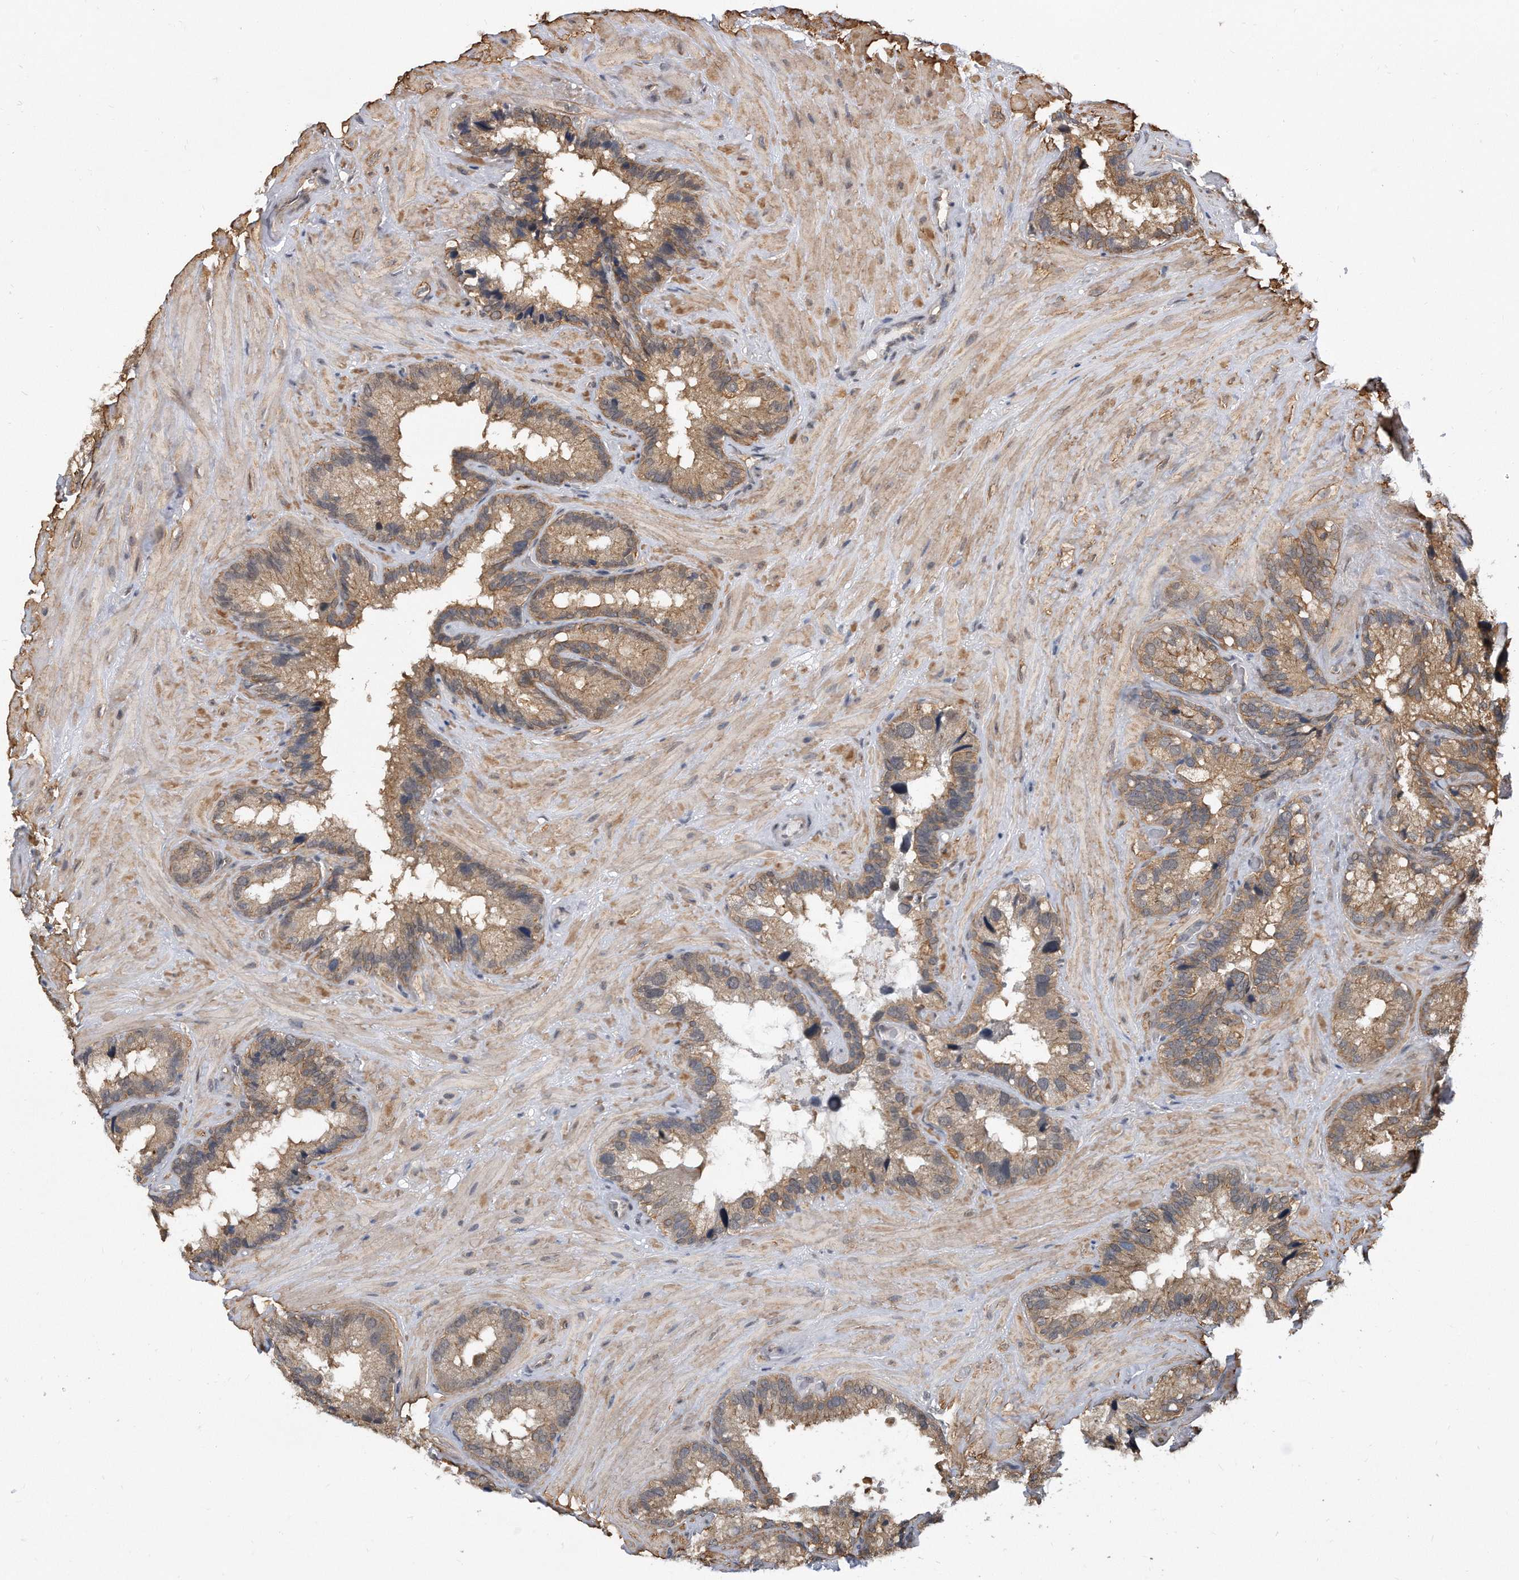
{"staining": {"intensity": "moderate", "quantity": ">75%", "location": "cytoplasmic/membranous"}, "tissue": "seminal vesicle", "cell_type": "Glandular cells", "image_type": "normal", "snomed": [{"axis": "morphology", "description": "Normal tissue, NOS"}, {"axis": "topography", "description": "Prostate"}, {"axis": "topography", "description": "Seminal veicle"}], "caption": "Moderate cytoplasmic/membranous protein staining is present in about >75% of glandular cells in seminal vesicle. The protein is stained brown, and the nuclei are stained in blue (DAB IHC with brightfield microscopy, high magnification).", "gene": "TCP1", "patient": {"sex": "male", "age": 68}}